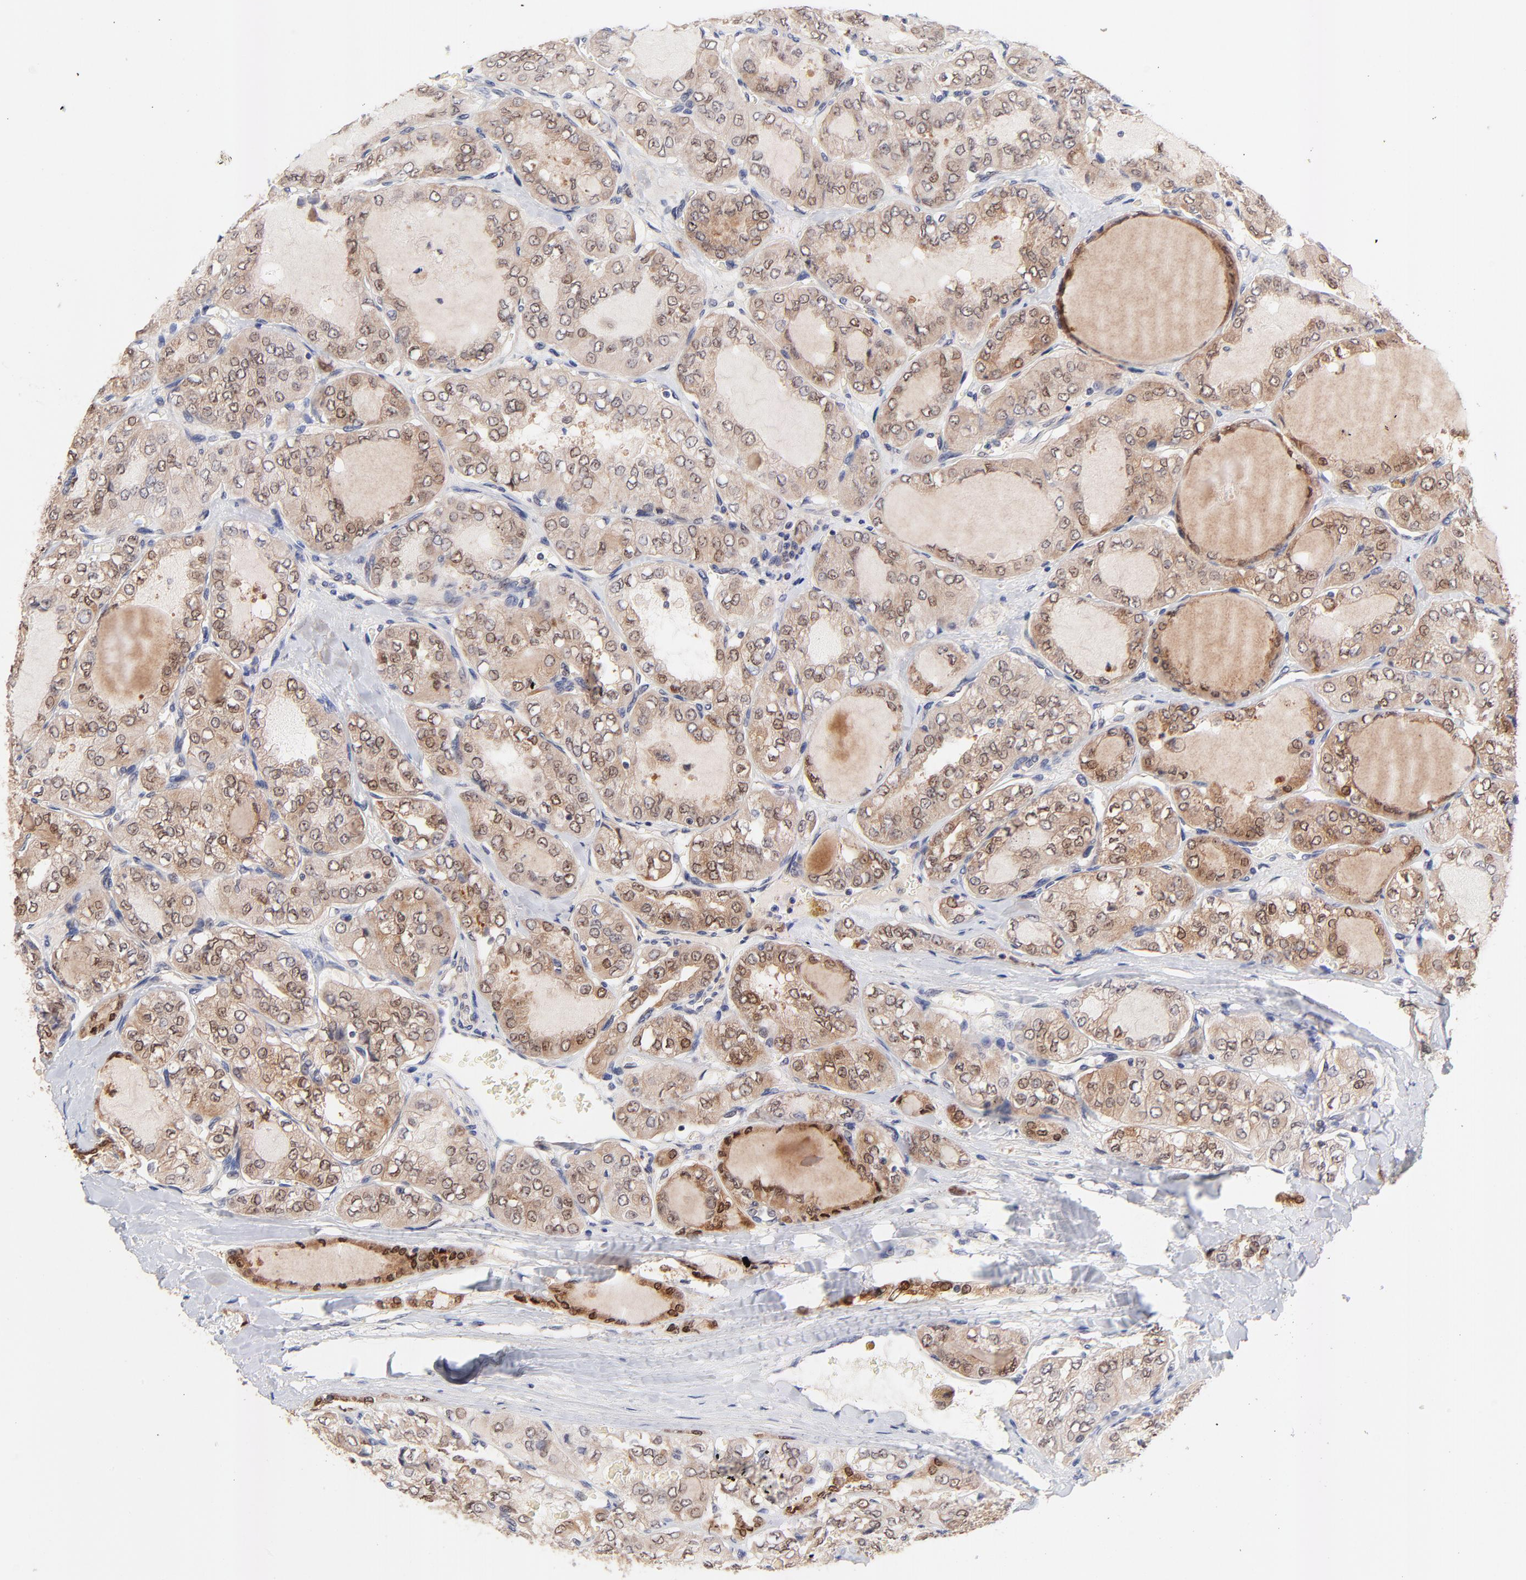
{"staining": {"intensity": "moderate", "quantity": ">75%", "location": "cytoplasmic/membranous,nuclear"}, "tissue": "thyroid cancer", "cell_type": "Tumor cells", "image_type": "cancer", "snomed": [{"axis": "morphology", "description": "Papillary adenocarcinoma, NOS"}, {"axis": "topography", "description": "Thyroid gland"}], "caption": "DAB (3,3'-diaminobenzidine) immunohistochemical staining of thyroid cancer (papillary adenocarcinoma) displays moderate cytoplasmic/membranous and nuclear protein positivity in approximately >75% of tumor cells.", "gene": "TXNL1", "patient": {"sex": "male", "age": 20}}